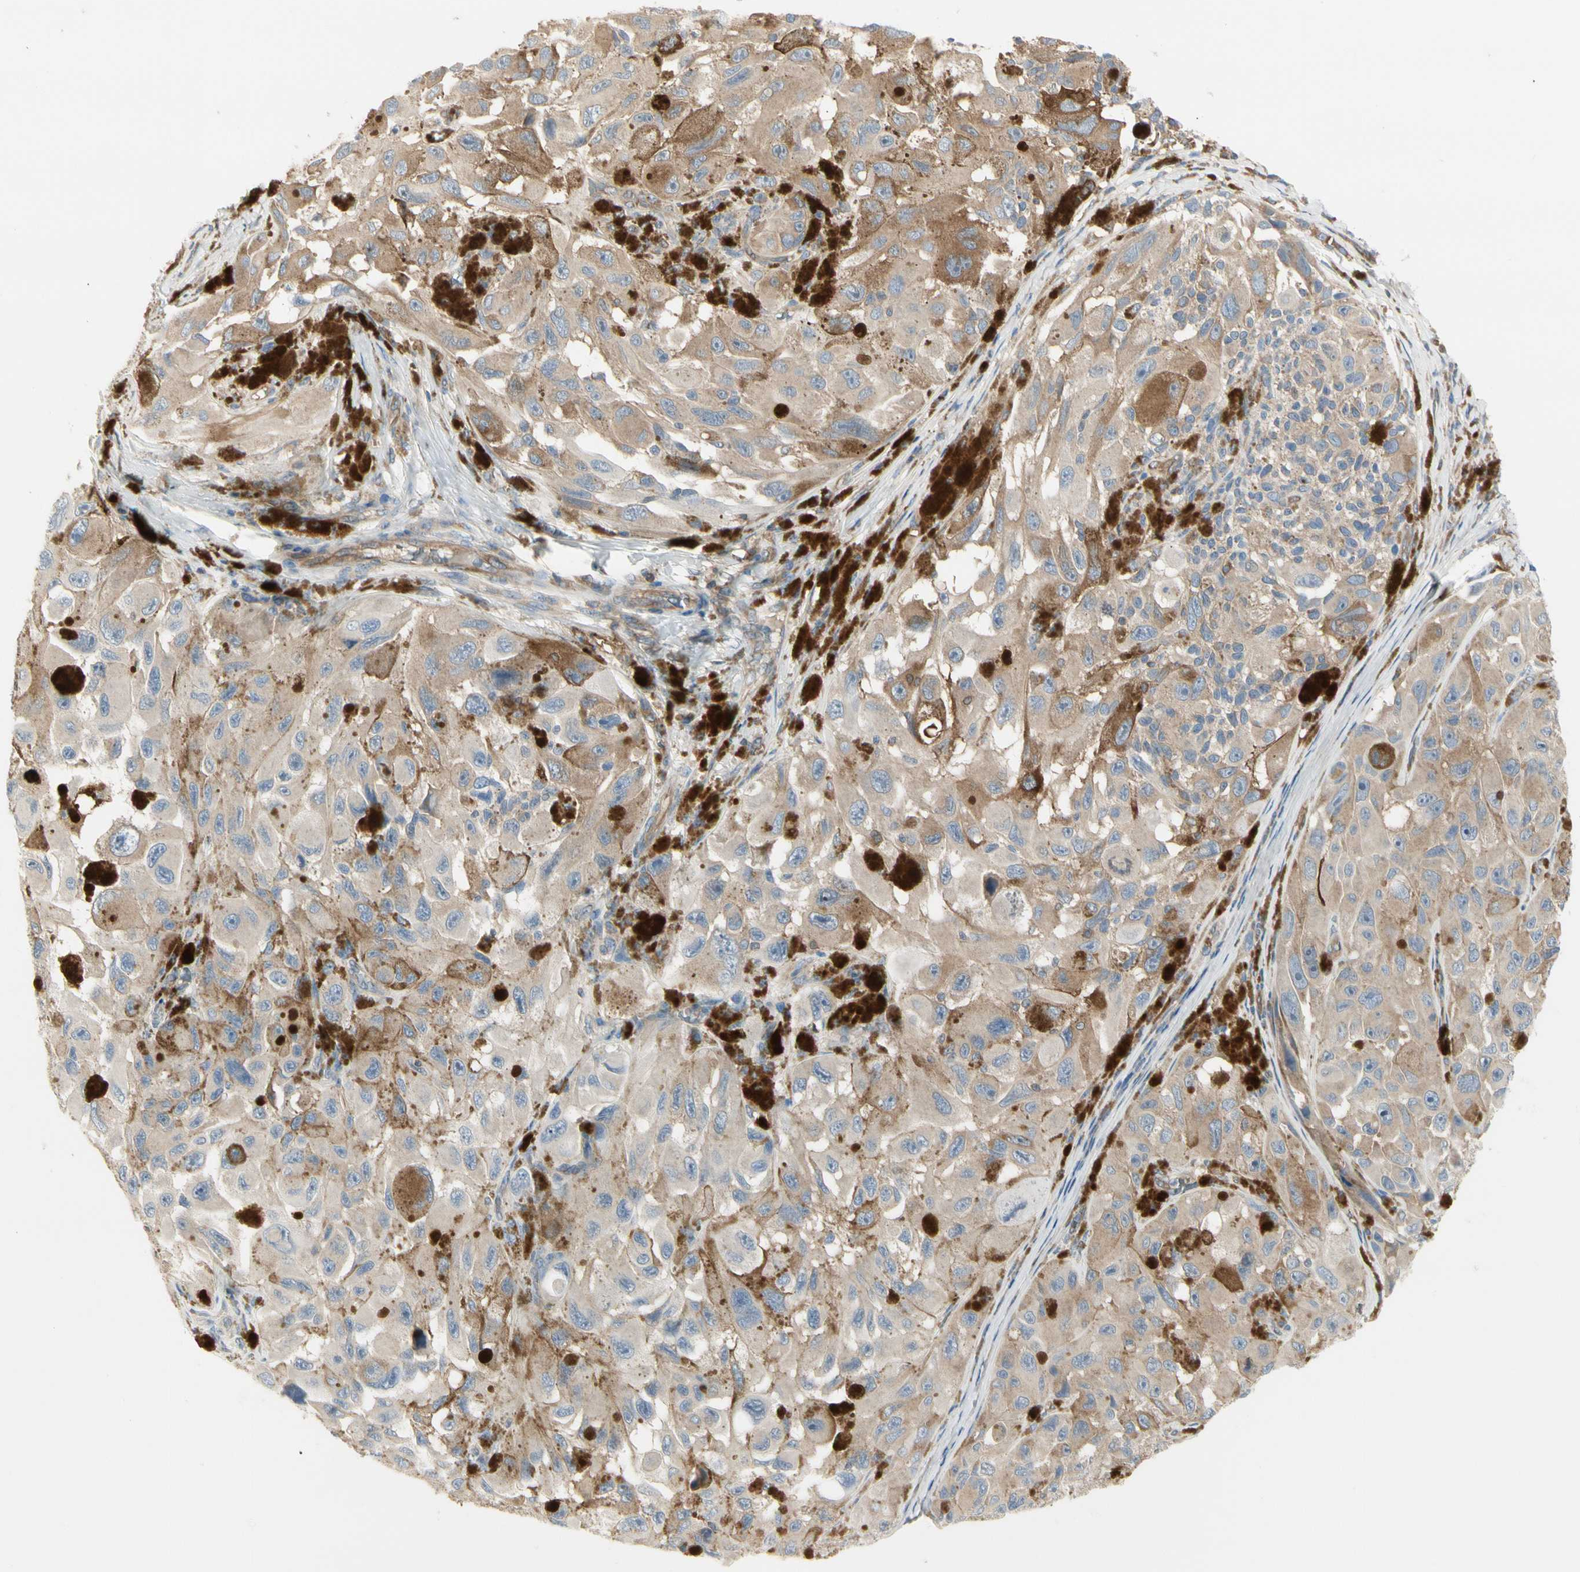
{"staining": {"intensity": "moderate", "quantity": ">75%", "location": "cytoplasmic/membranous"}, "tissue": "melanoma", "cell_type": "Tumor cells", "image_type": "cancer", "snomed": [{"axis": "morphology", "description": "Malignant melanoma, NOS"}, {"axis": "topography", "description": "Skin"}], "caption": "Immunohistochemistry (DAB (3,3'-diaminobenzidine)) staining of melanoma shows moderate cytoplasmic/membranous protein staining in about >75% of tumor cells.", "gene": "NFKB2", "patient": {"sex": "female", "age": 73}}